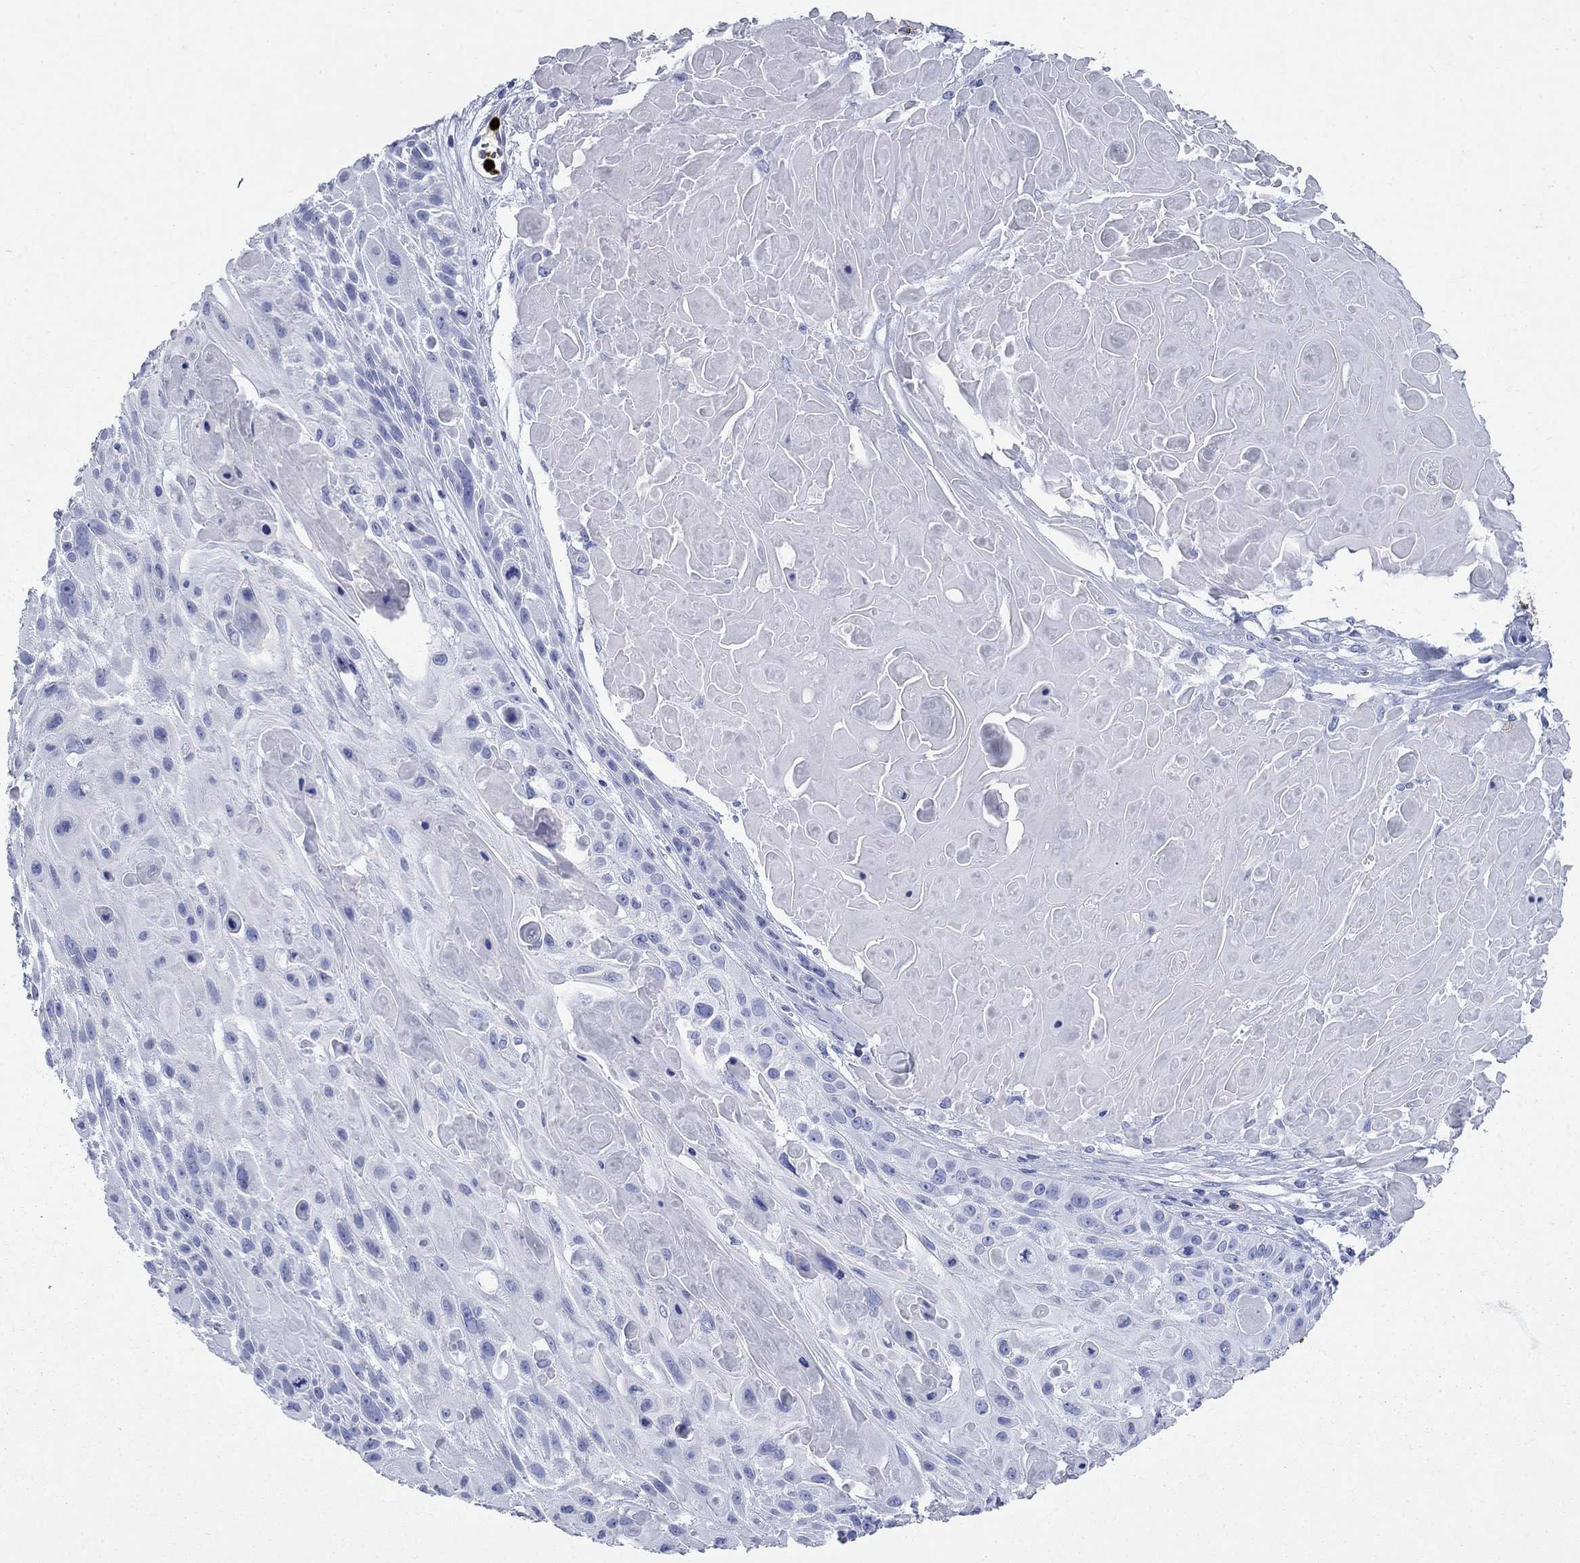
{"staining": {"intensity": "negative", "quantity": "none", "location": "none"}, "tissue": "skin cancer", "cell_type": "Tumor cells", "image_type": "cancer", "snomed": [{"axis": "morphology", "description": "Squamous cell carcinoma, NOS"}, {"axis": "topography", "description": "Skin"}, {"axis": "topography", "description": "Anal"}], "caption": "Tumor cells are negative for protein expression in human skin cancer.", "gene": "AZU1", "patient": {"sex": "female", "age": 75}}